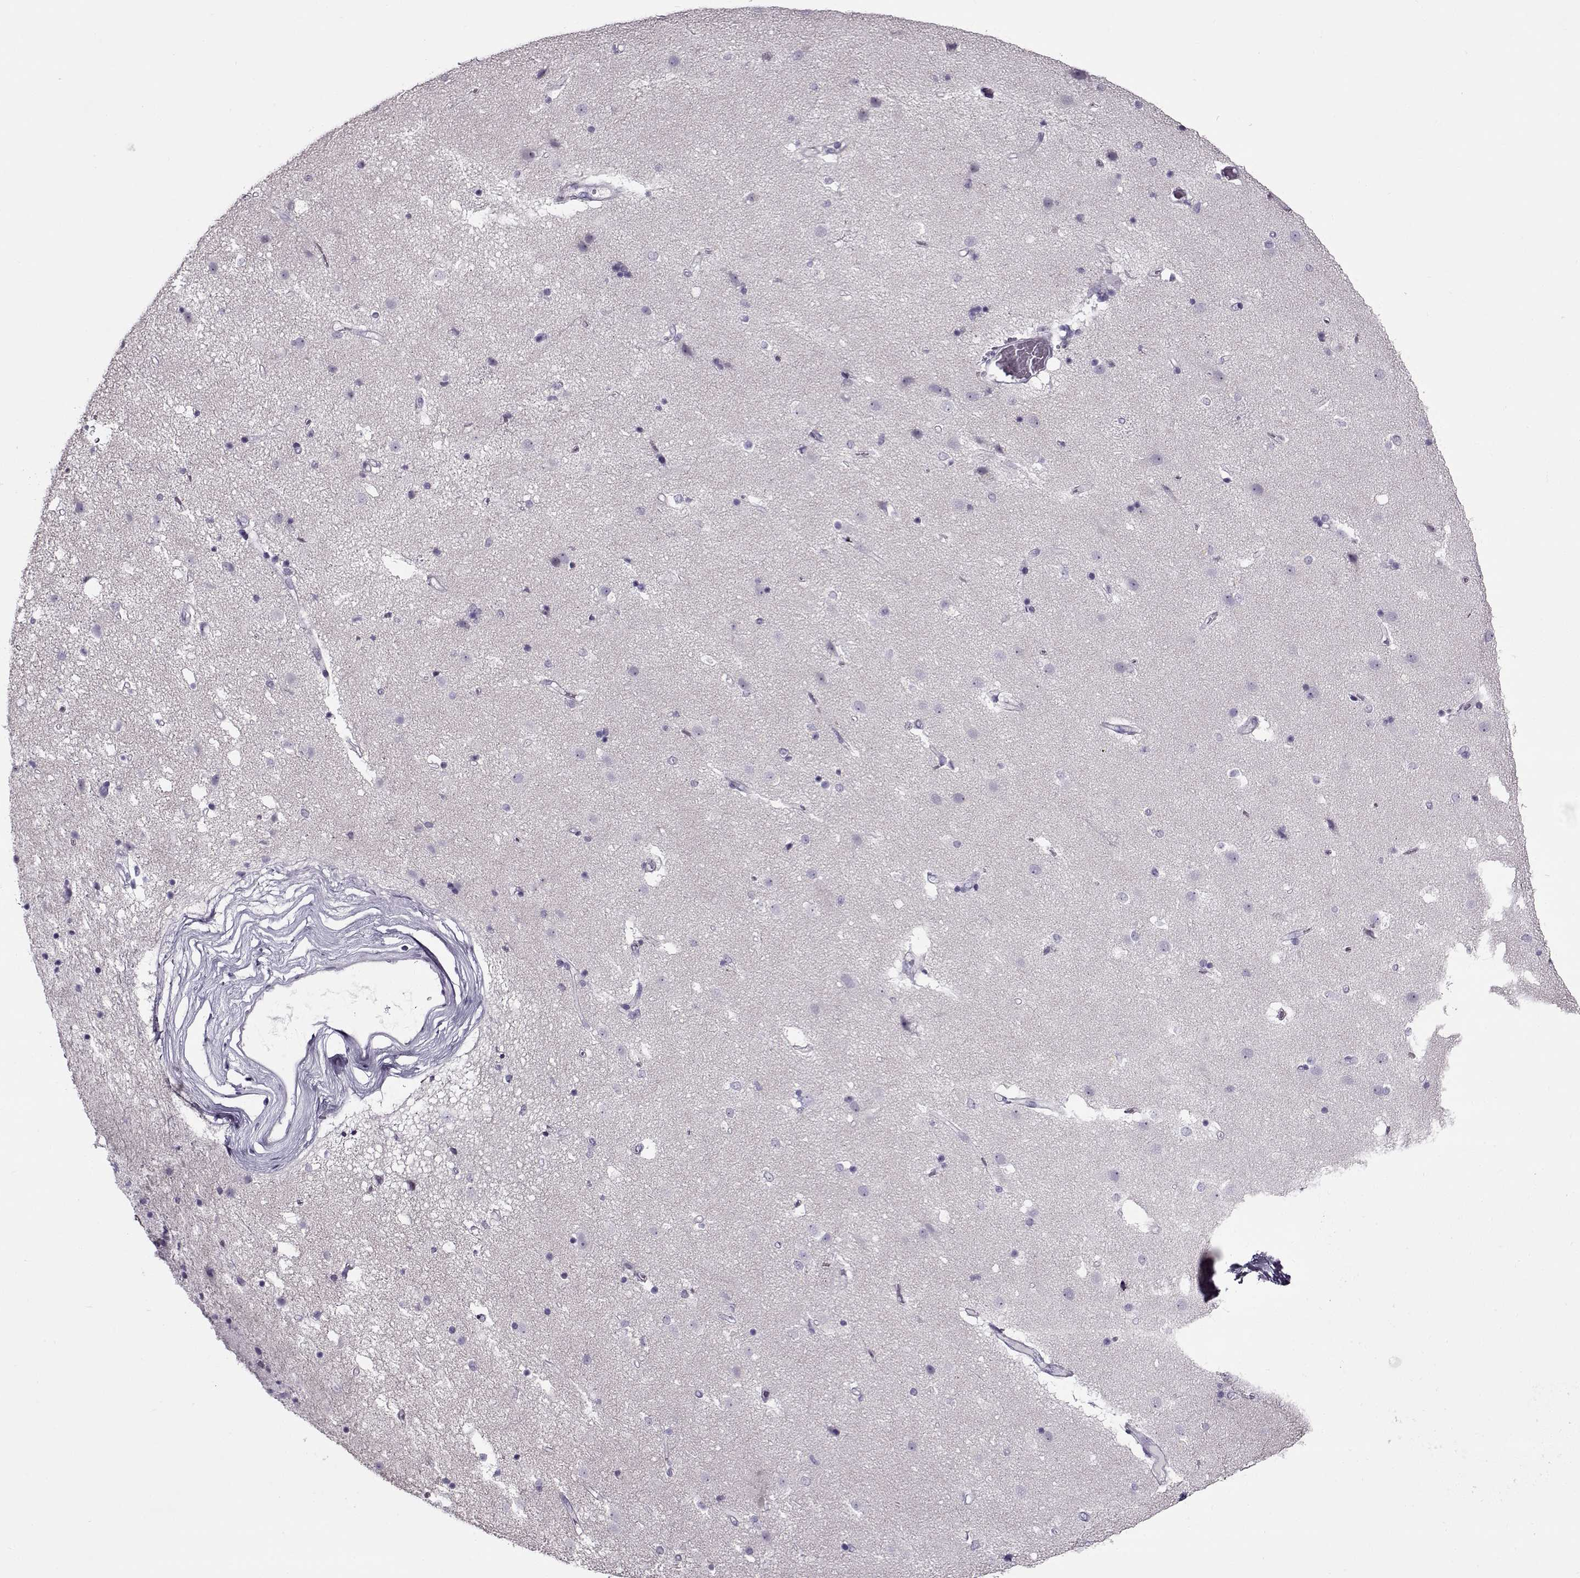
{"staining": {"intensity": "negative", "quantity": "none", "location": "none"}, "tissue": "caudate", "cell_type": "Glial cells", "image_type": "normal", "snomed": [{"axis": "morphology", "description": "Normal tissue, NOS"}, {"axis": "topography", "description": "Lateral ventricle wall"}], "caption": "Human caudate stained for a protein using immunohistochemistry (IHC) reveals no positivity in glial cells.", "gene": "GAGE10", "patient": {"sex": "female", "age": 71}}